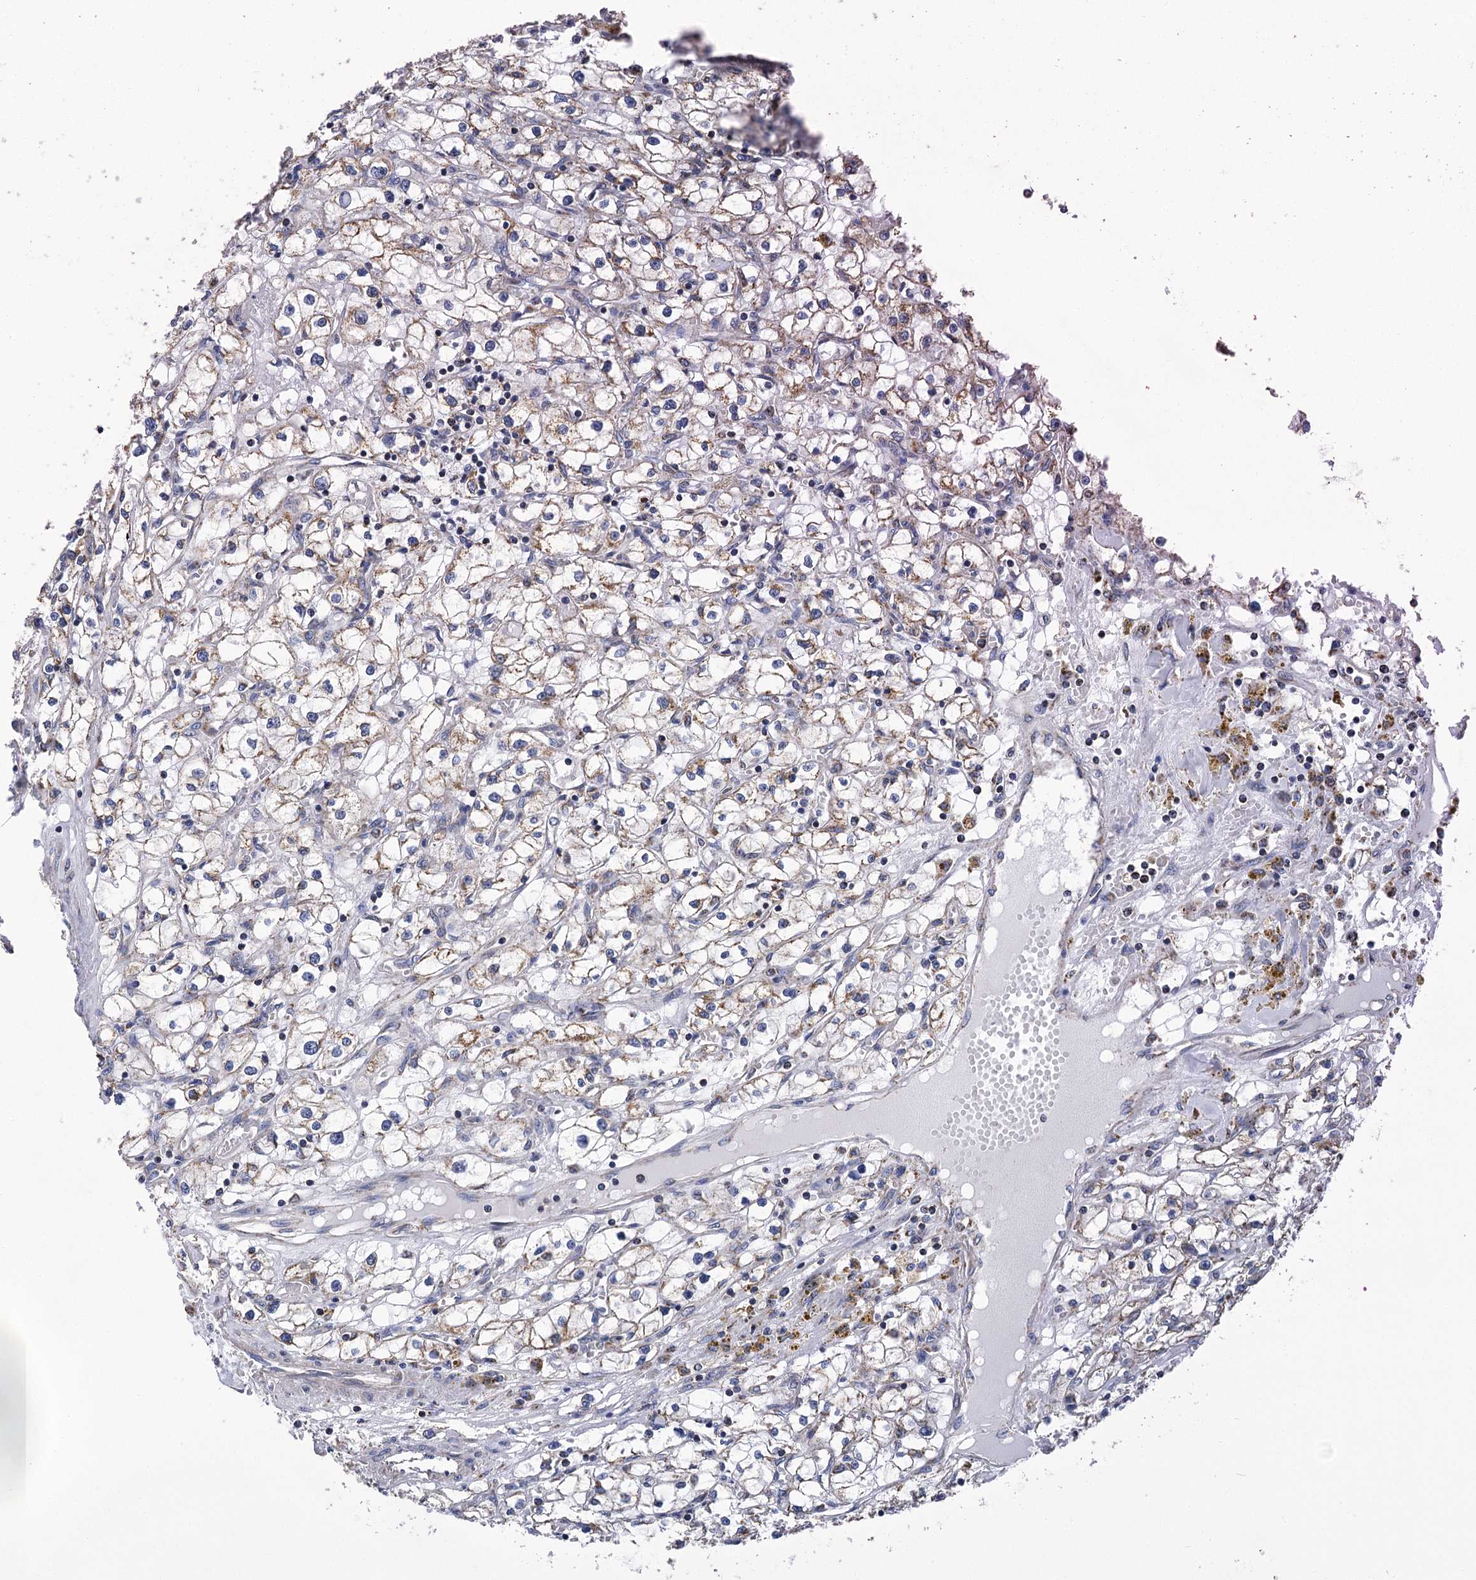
{"staining": {"intensity": "moderate", "quantity": "<25%", "location": "cytoplasmic/membranous"}, "tissue": "renal cancer", "cell_type": "Tumor cells", "image_type": "cancer", "snomed": [{"axis": "morphology", "description": "Adenocarcinoma, NOS"}, {"axis": "topography", "description": "Kidney"}], "caption": "Moderate cytoplasmic/membranous positivity for a protein is appreciated in approximately <25% of tumor cells of adenocarcinoma (renal) using immunohistochemistry.", "gene": "CCDC73", "patient": {"sex": "male", "age": 56}}